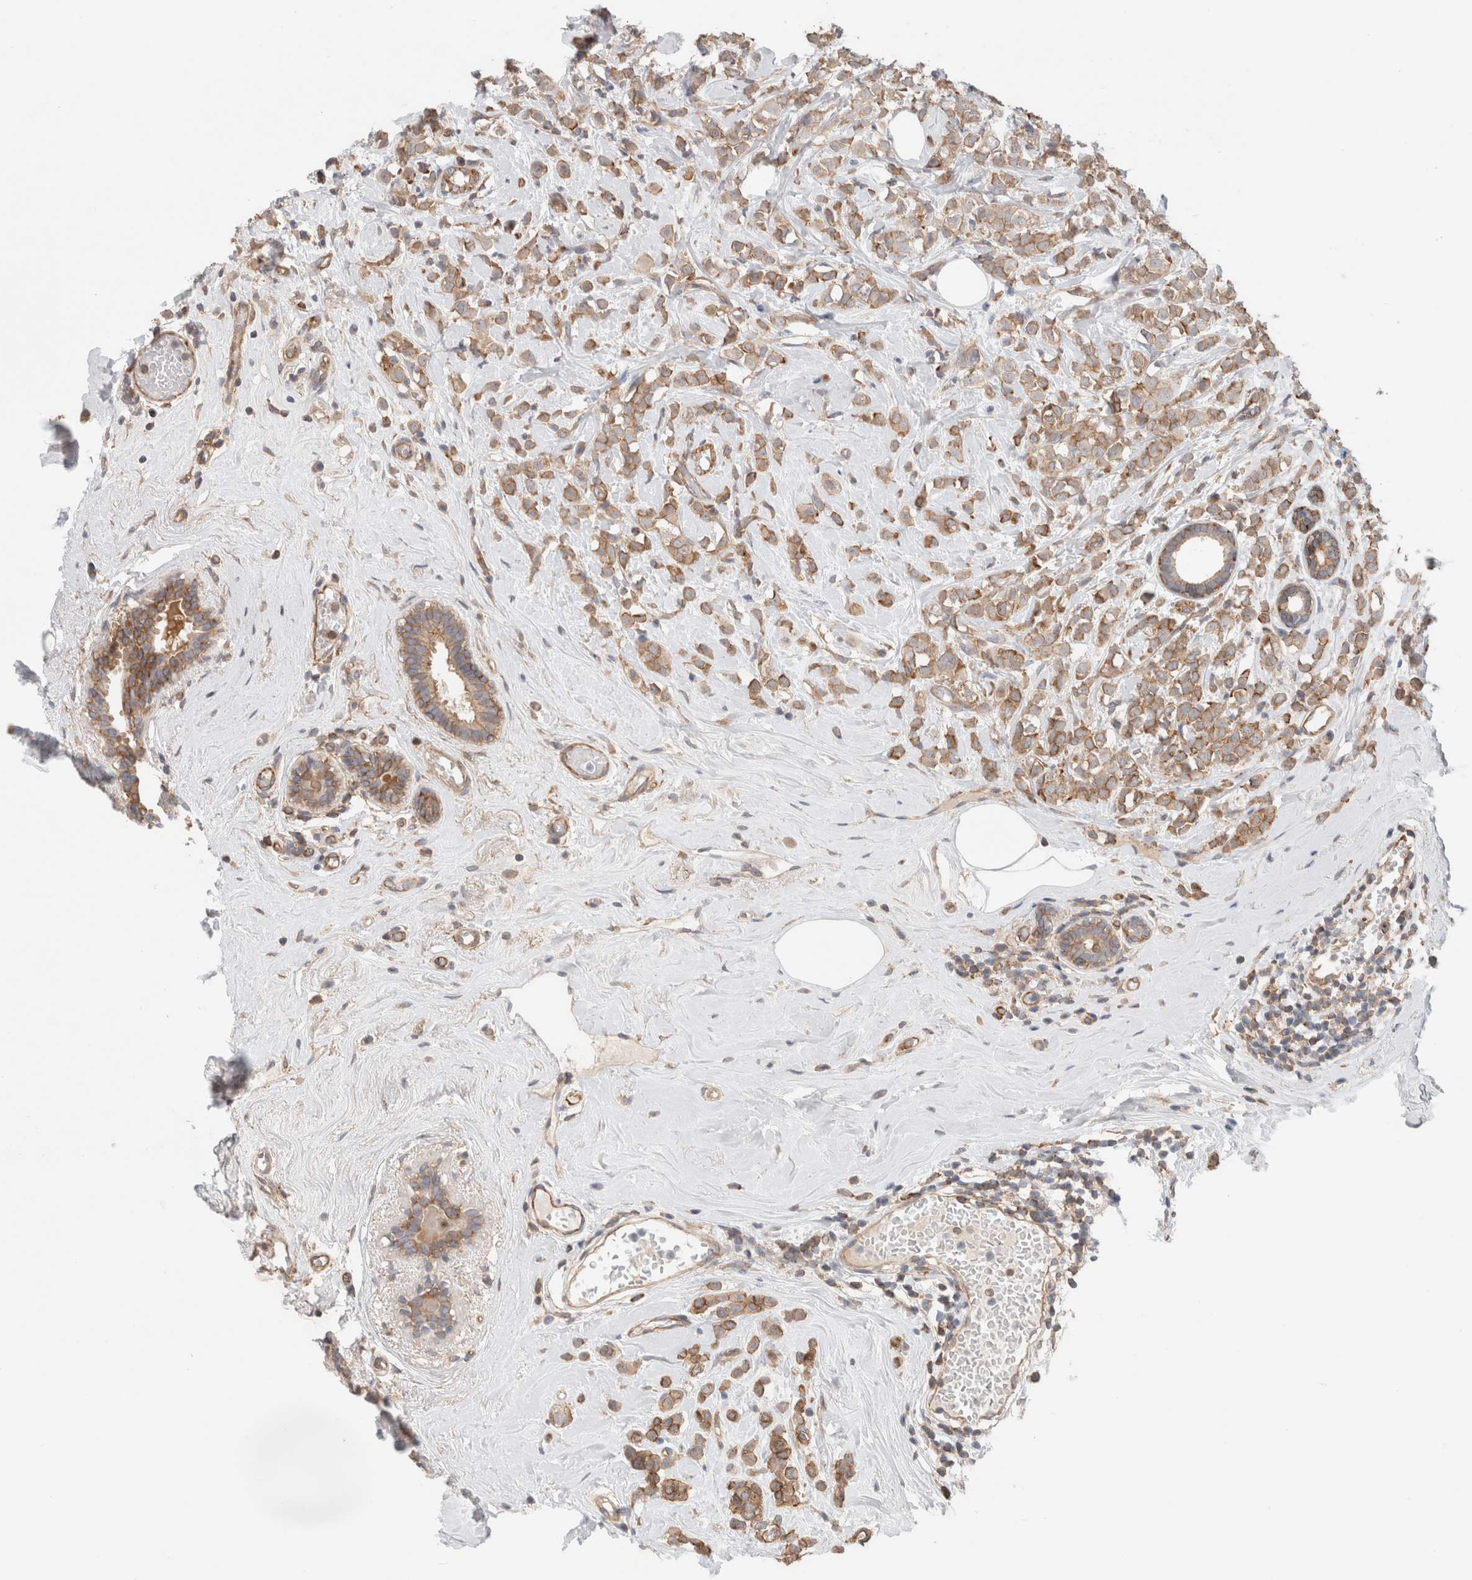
{"staining": {"intensity": "weak", "quantity": ">75%", "location": "cytoplasmic/membranous"}, "tissue": "breast cancer", "cell_type": "Tumor cells", "image_type": "cancer", "snomed": [{"axis": "morphology", "description": "Lobular carcinoma"}, {"axis": "topography", "description": "Breast"}], "caption": "Immunohistochemical staining of human breast cancer reveals weak cytoplasmic/membranous protein positivity in about >75% of tumor cells.", "gene": "RASAL2", "patient": {"sex": "female", "age": 47}}